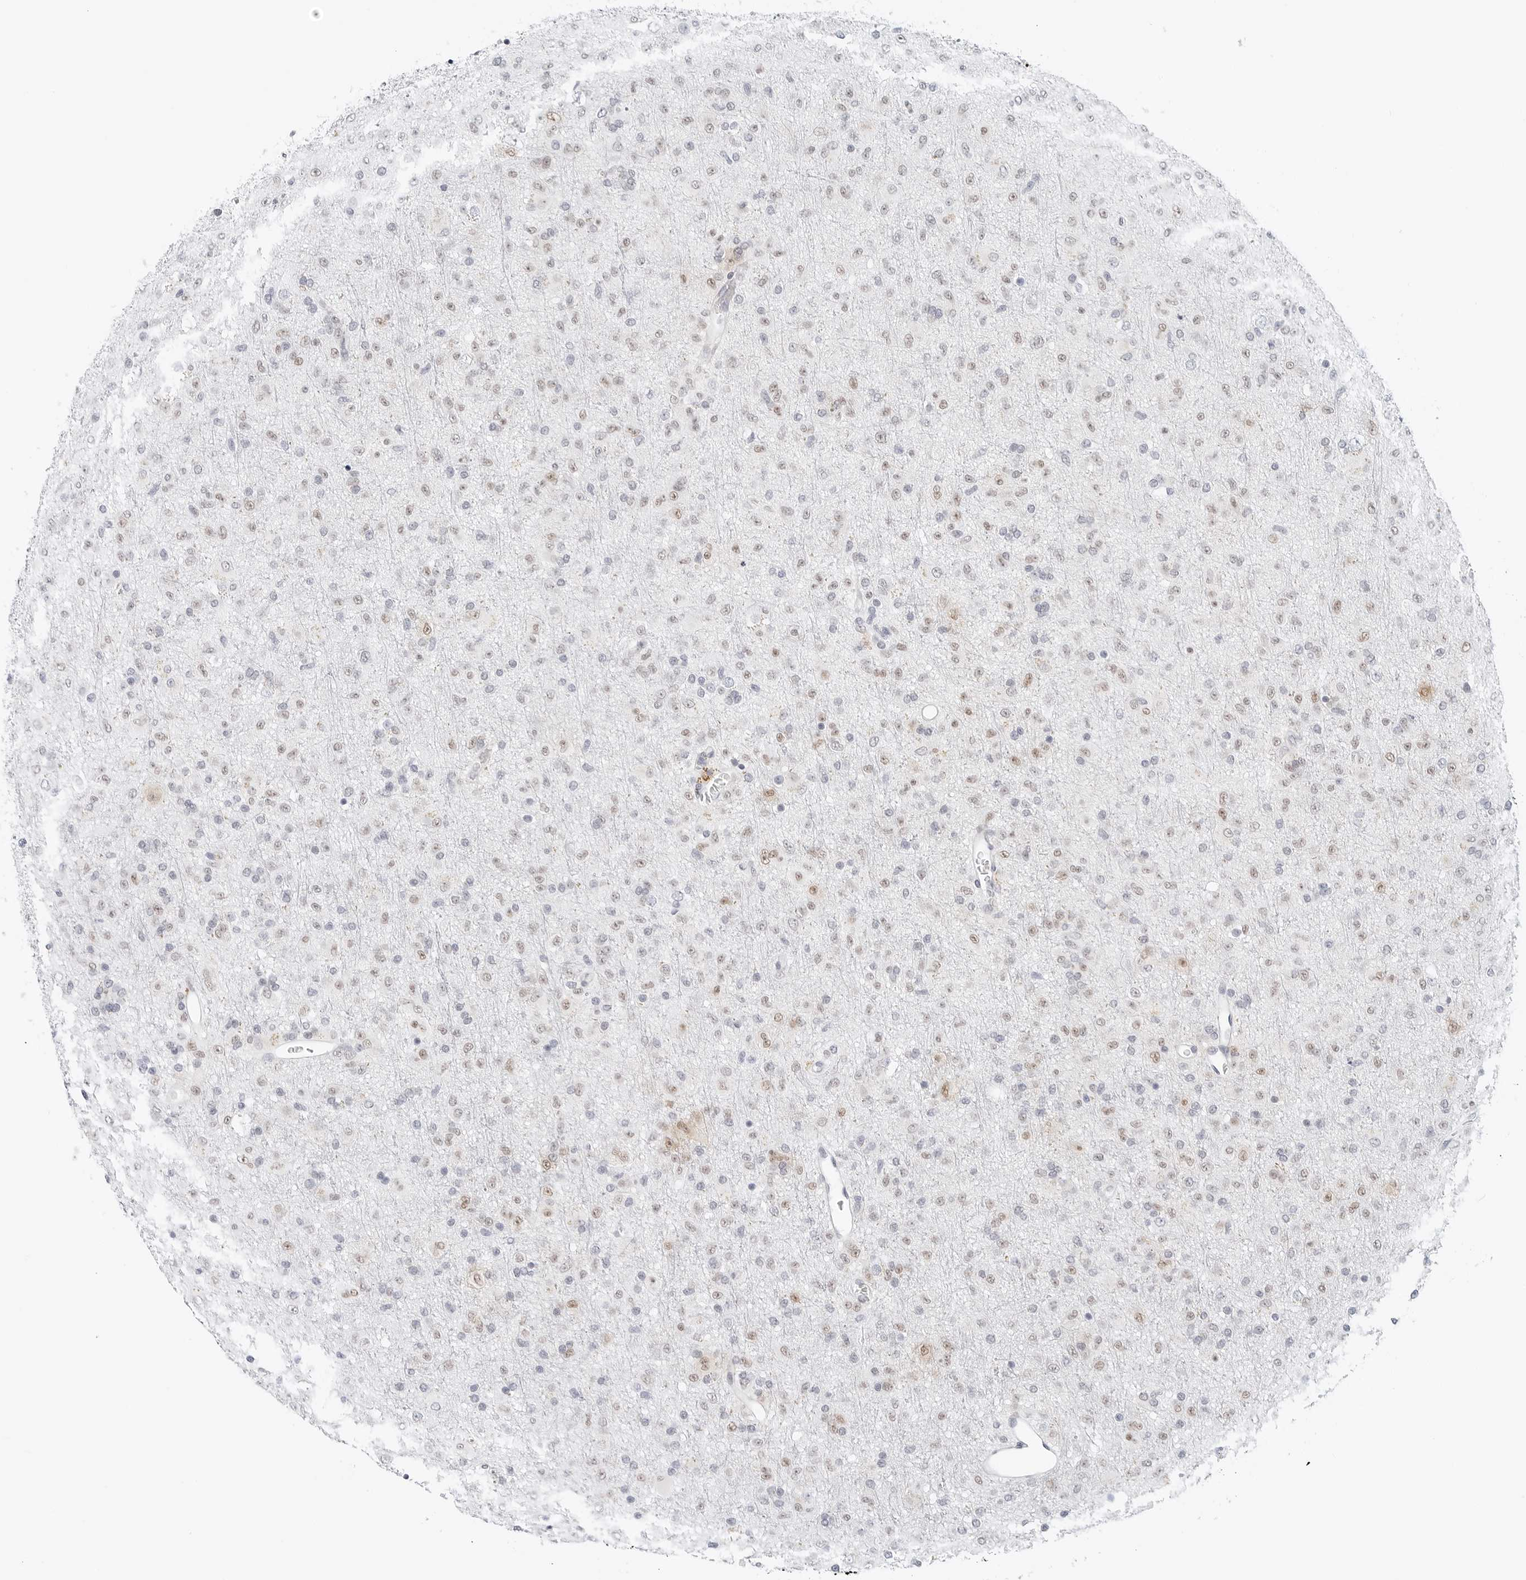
{"staining": {"intensity": "weak", "quantity": "<25%", "location": "nuclear"}, "tissue": "glioma", "cell_type": "Tumor cells", "image_type": "cancer", "snomed": [{"axis": "morphology", "description": "Glioma, malignant, Low grade"}, {"axis": "topography", "description": "Brain"}], "caption": "The image exhibits no staining of tumor cells in glioma.", "gene": "TSEN2", "patient": {"sex": "male", "age": 65}}